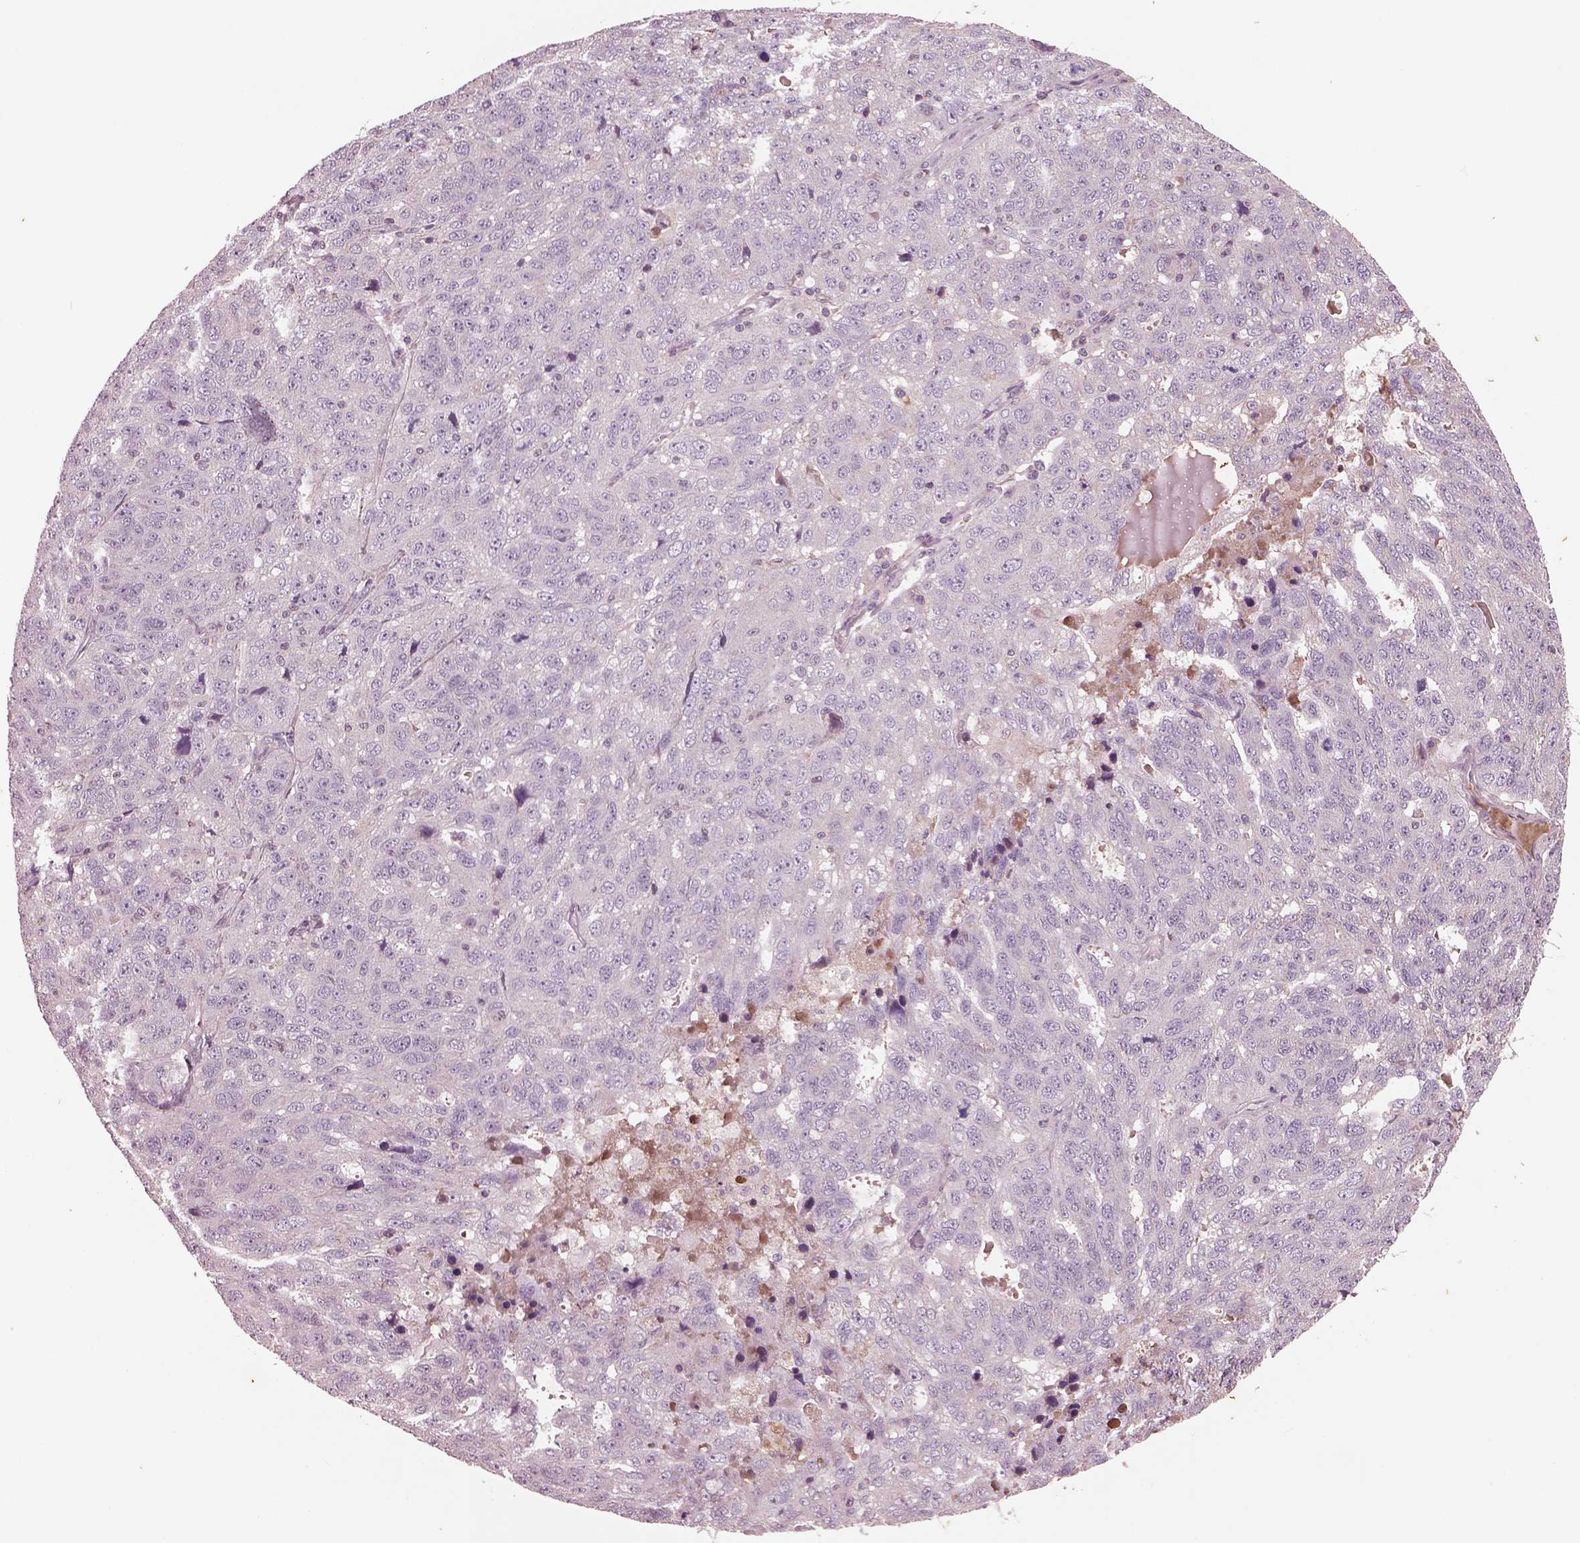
{"staining": {"intensity": "negative", "quantity": "none", "location": "none"}, "tissue": "ovarian cancer", "cell_type": "Tumor cells", "image_type": "cancer", "snomed": [{"axis": "morphology", "description": "Cystadenocarcinoma, serous, NOS"}, {"axis": "topography", "description": "Ovary"}], "caption": "Histopathology image shows no protein staining in tumor cells of ovarian cancer tissue.", "gene": "PTX4", "patient": {"sex": "female", "age": 71}}